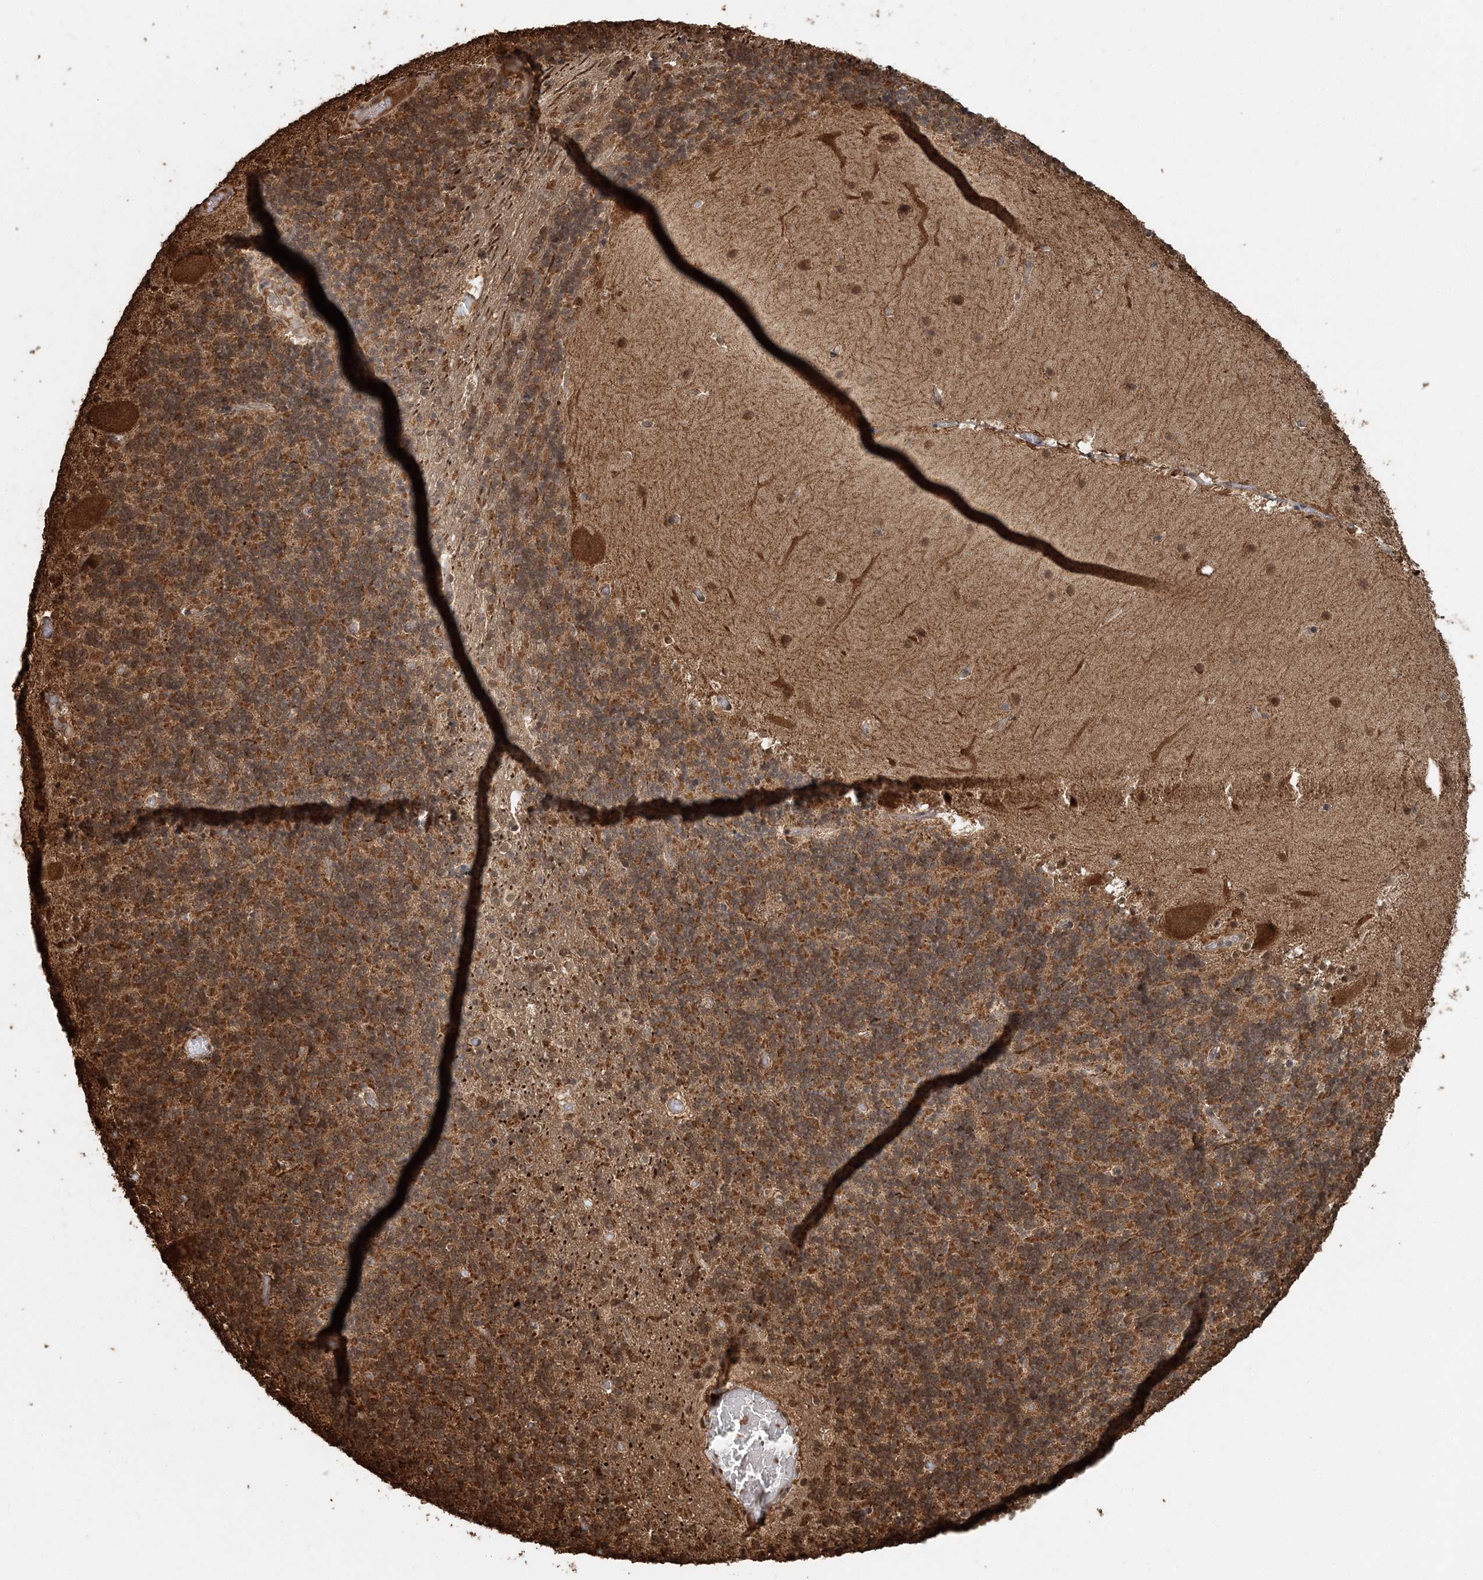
{"staining": {"intensity": "moderate", "quantity": ">75%", "location": "cytoplasmic/membranous"}, "tissue": "cerebellum", "cell_type": "Cells in granular layer", "image_type": "normal", "snomed": [{"axis": "morphology", "description": "Normal tissue, NOS"}, {"axis": "topography", "description": "Cerebellum"}], "caption": "Immunohistochemical staining of unremarkable cerebellum exhibits >75% levels of moderate cytoplasmic/membranous protein staining in approximately >75% of cells in granular layer.", "gene": "ARHGAP35", "patient": {"sex": "male", "age": 57}}